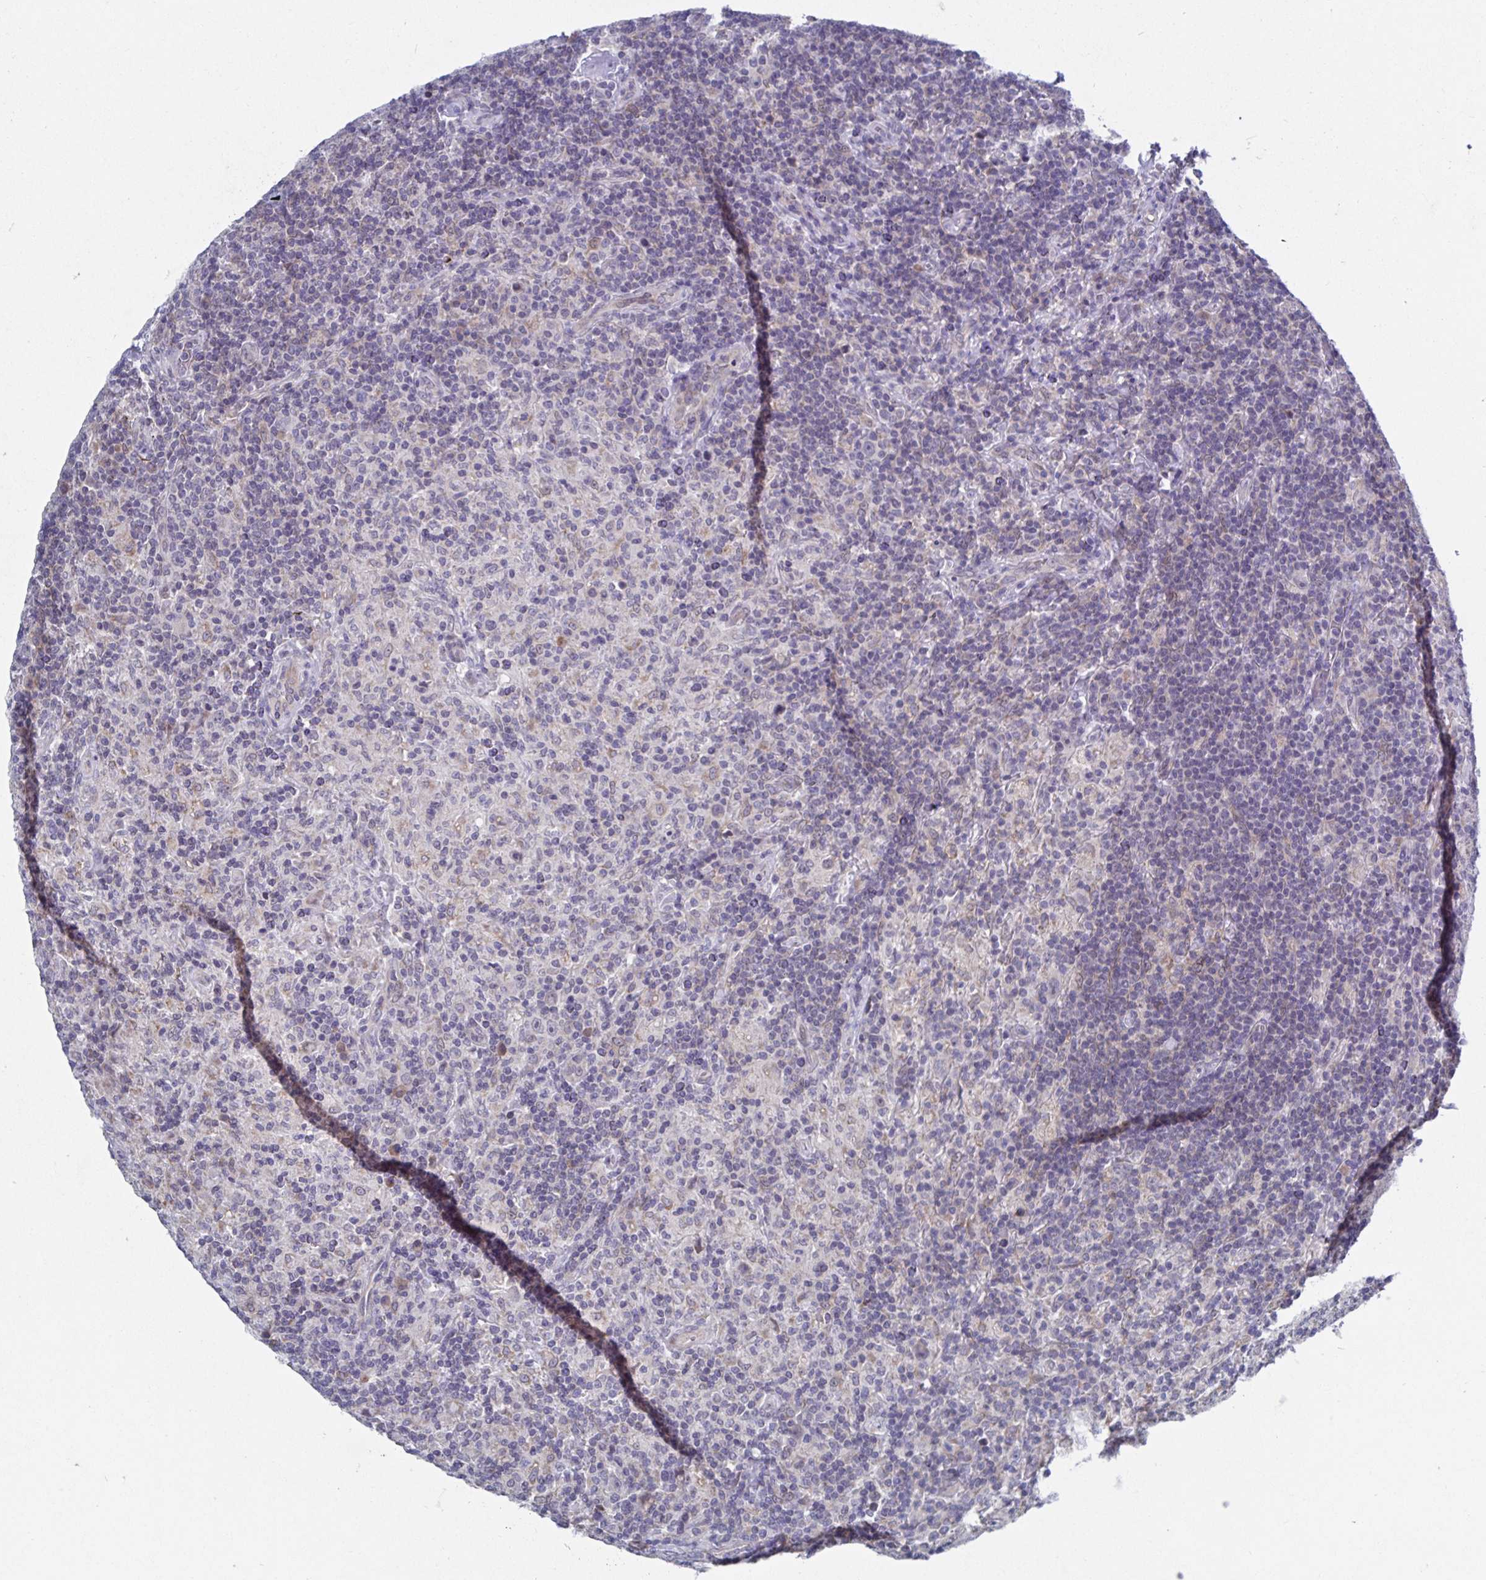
{"staining": {"intensity": "negative", "quantity": "none", "location": "none"}, "tissue": "lymphoma", "cell_type": "Tumor cells", "image_type": "cancer", "snomed": [{"axis": "morphology", "description": "Hodgkin's disease, NOS"}, {"axis": "topography", "description": "Lymph node"}], "caption": "There is no significant expression in tumor cells of lymphoma.", "gene": "ZIK1", "patient": {"sex": "male", "age": 70}}